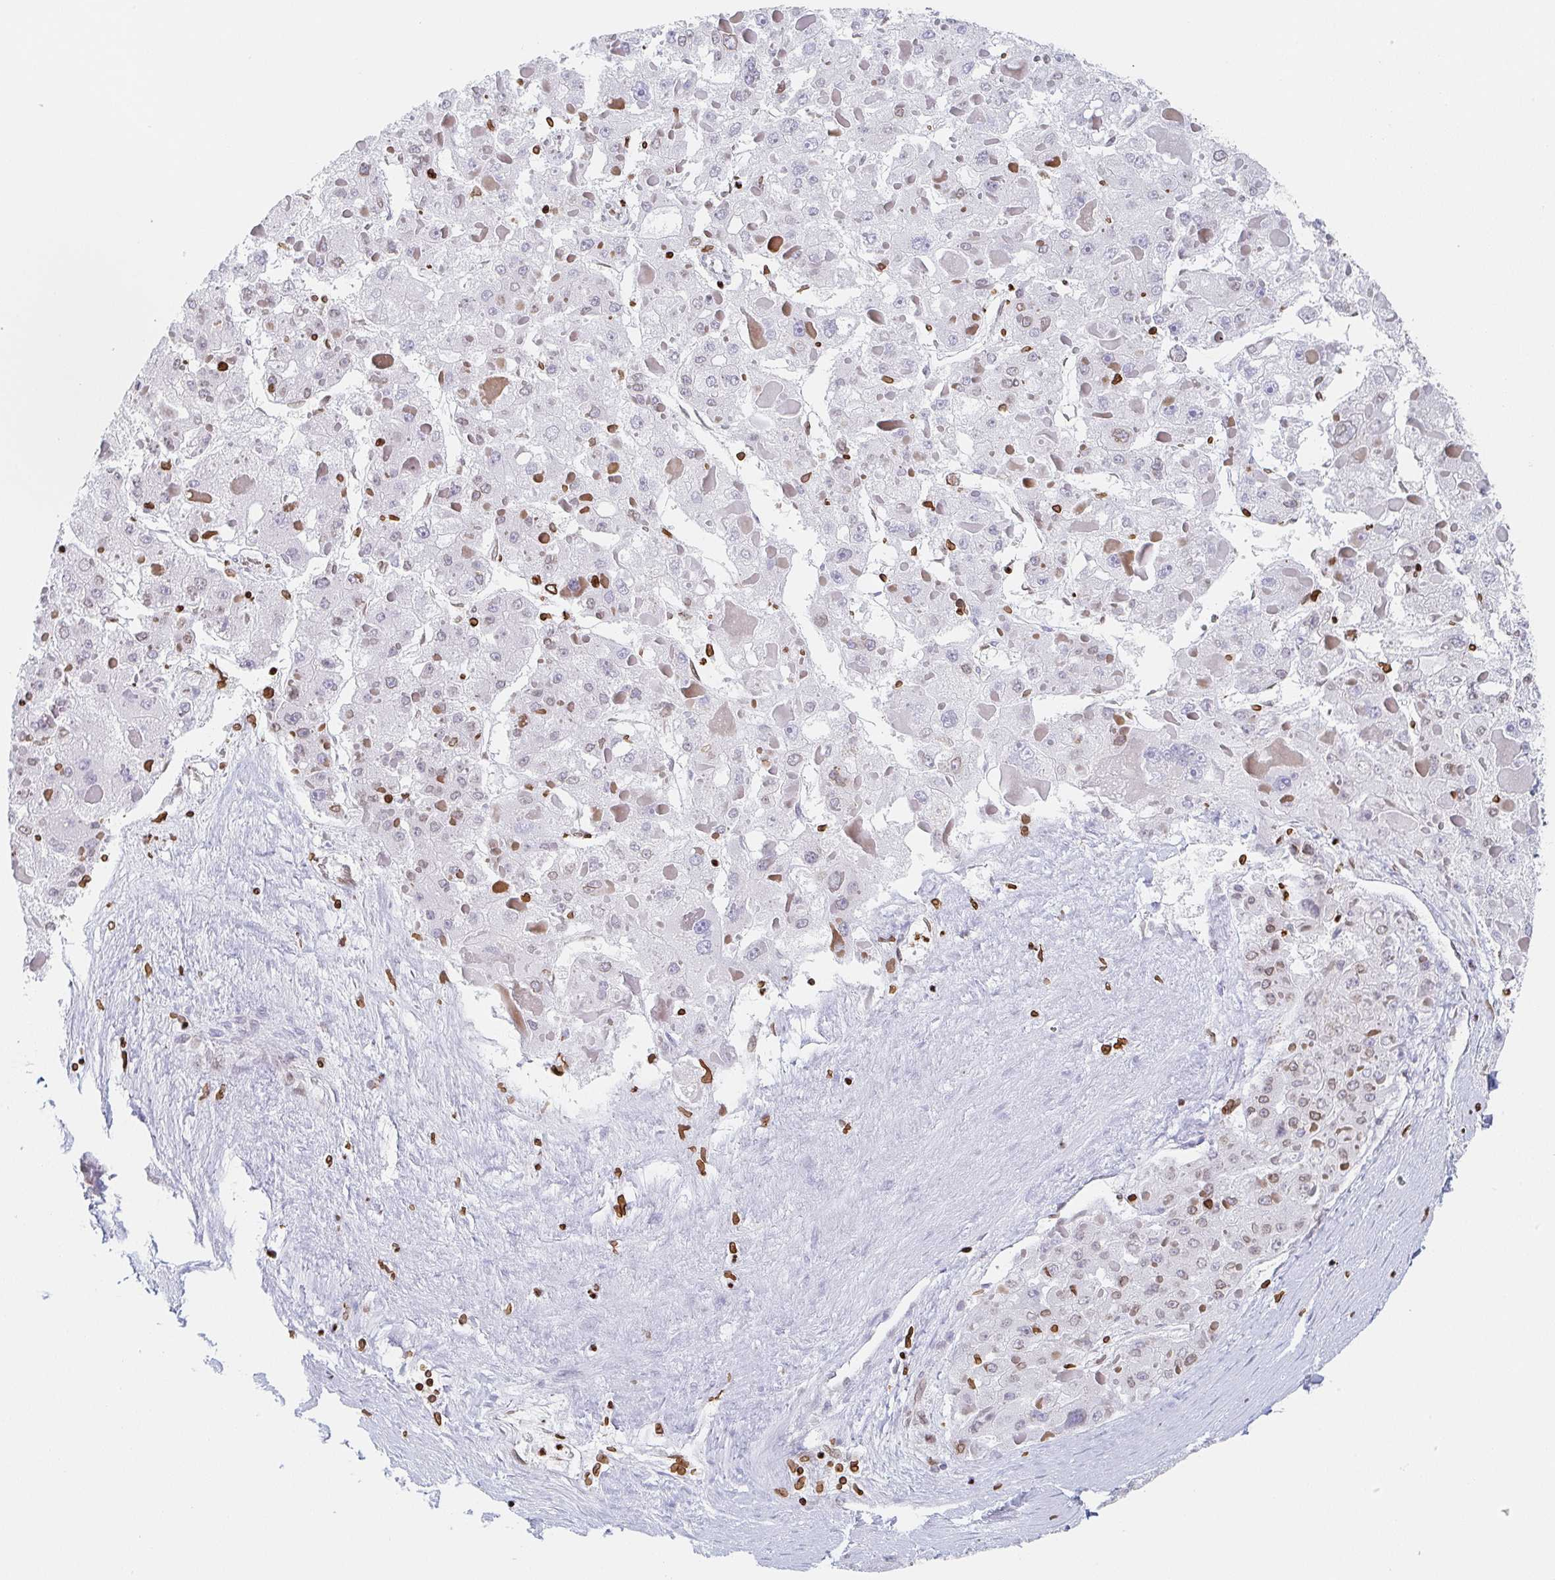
{"staining": {"intensity": "weak", "quantity": "<25%", "location": "cytoplasmic/membranous,nuclear"}, "tissue": "liver cancer", "cell_type": "Tumor cells", "image_type": "cancer", "snomed": [{"axis": "morphology", "description": "Carcinoma, Hepatocellular, NOS"}, {"axis": "topography", "description": "Liver"}], "caption": "Immunohistochemical staining of human liver cancer displays no significant positivity in tumor cells.", "gene": "BTBD7", "patient": {"sex": "female", "age": 73}}